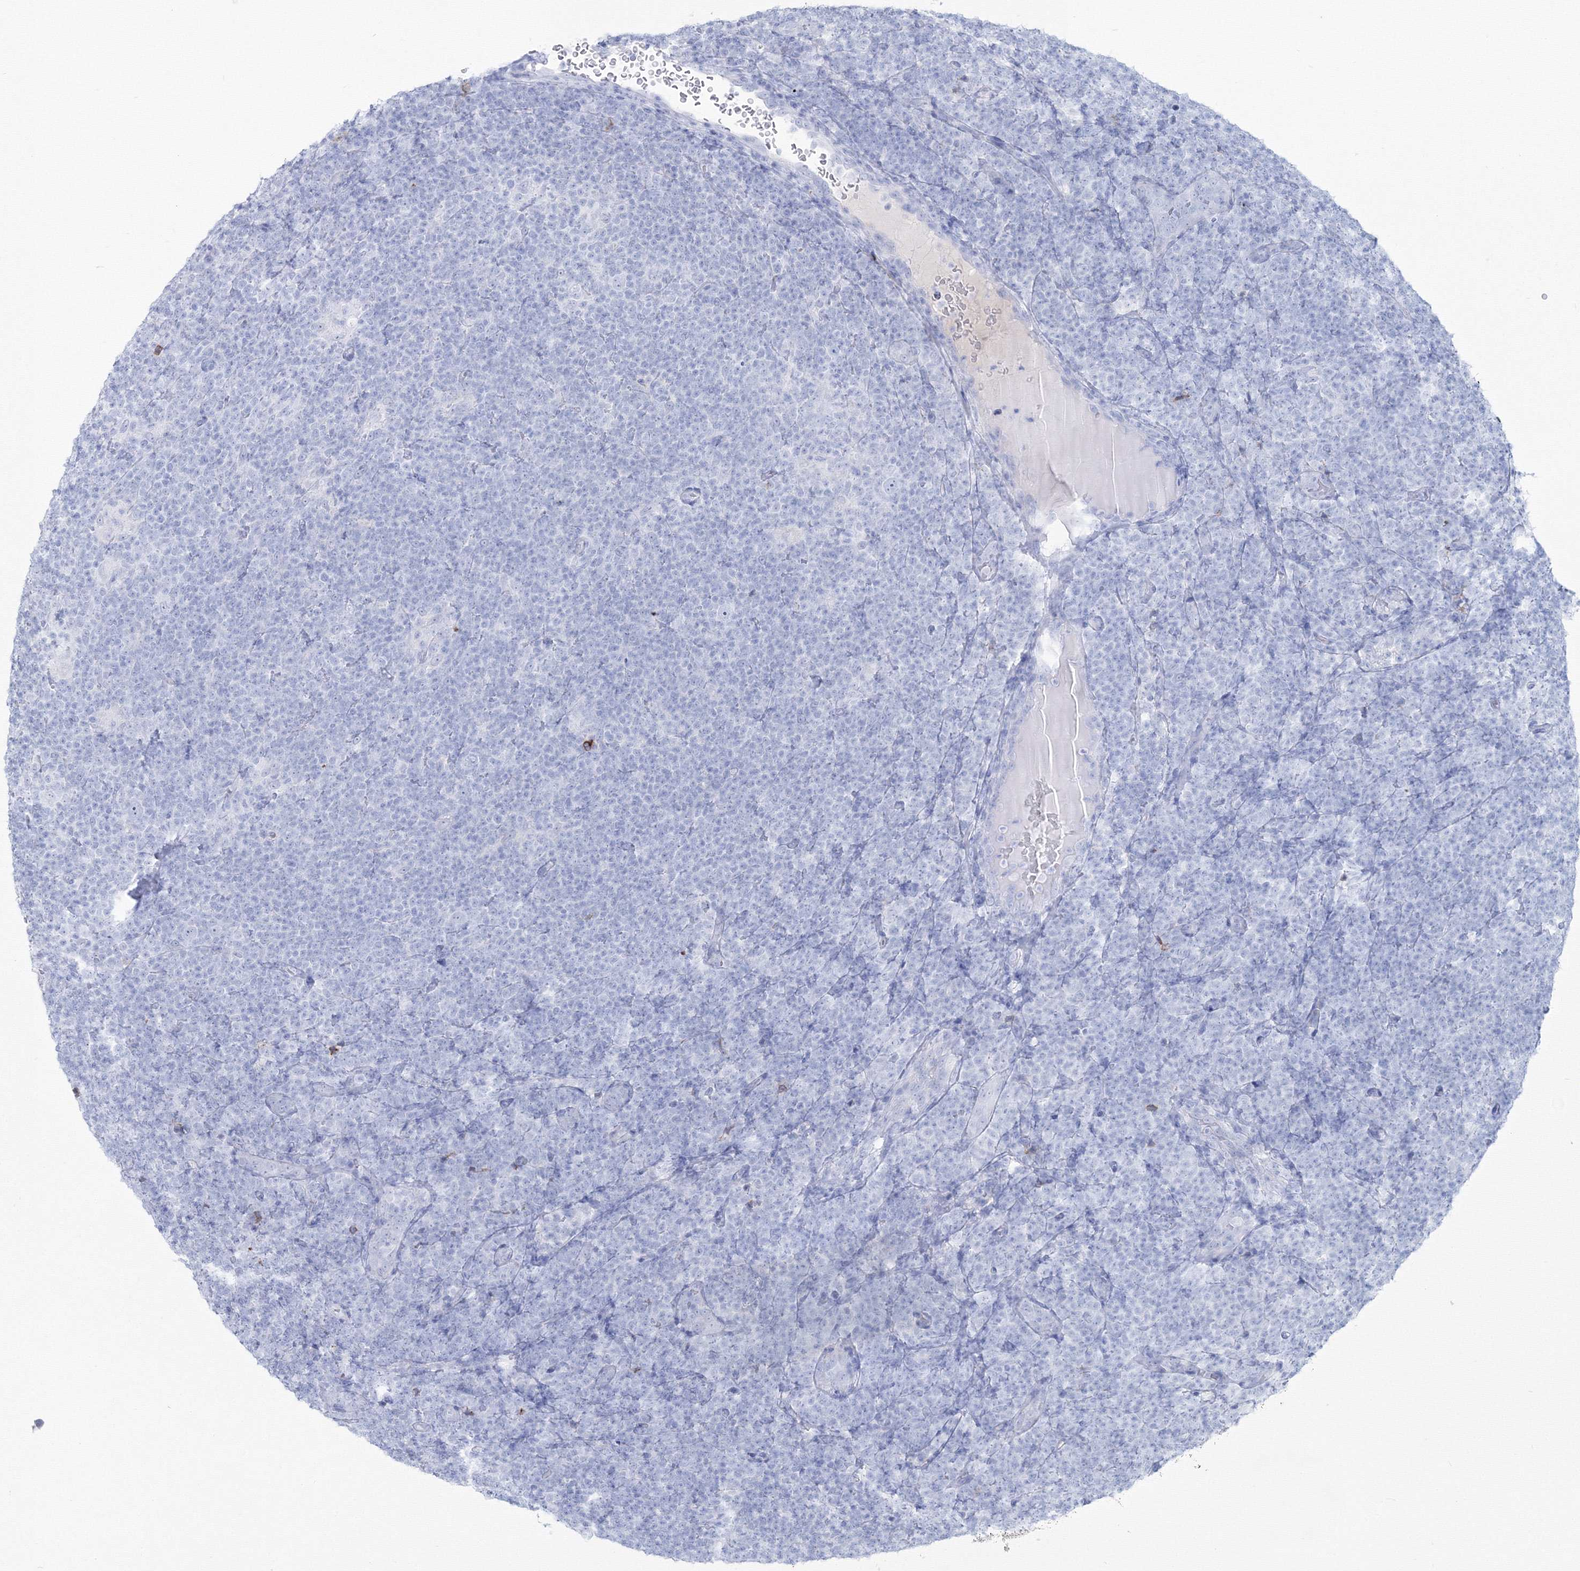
{"staining": {"intensity": "negative", "quantity": "none", "location": "none"}, "tissue": "lymphoma", "cell_type": "Tumor cells", "image_type": "cancer", "snomed": [{"axis": "morphology", "description": "Hodgkin's disease, NOS"}, {"axis": "topography", "description": "Lymph node"}], "caption": "The immunohistochemistry histopathology image has no significant expression in tumor cells of Hodgkin's disease tissue.", "gene": "HYAL2", "patient": {"sex": "female", "age": 57}}